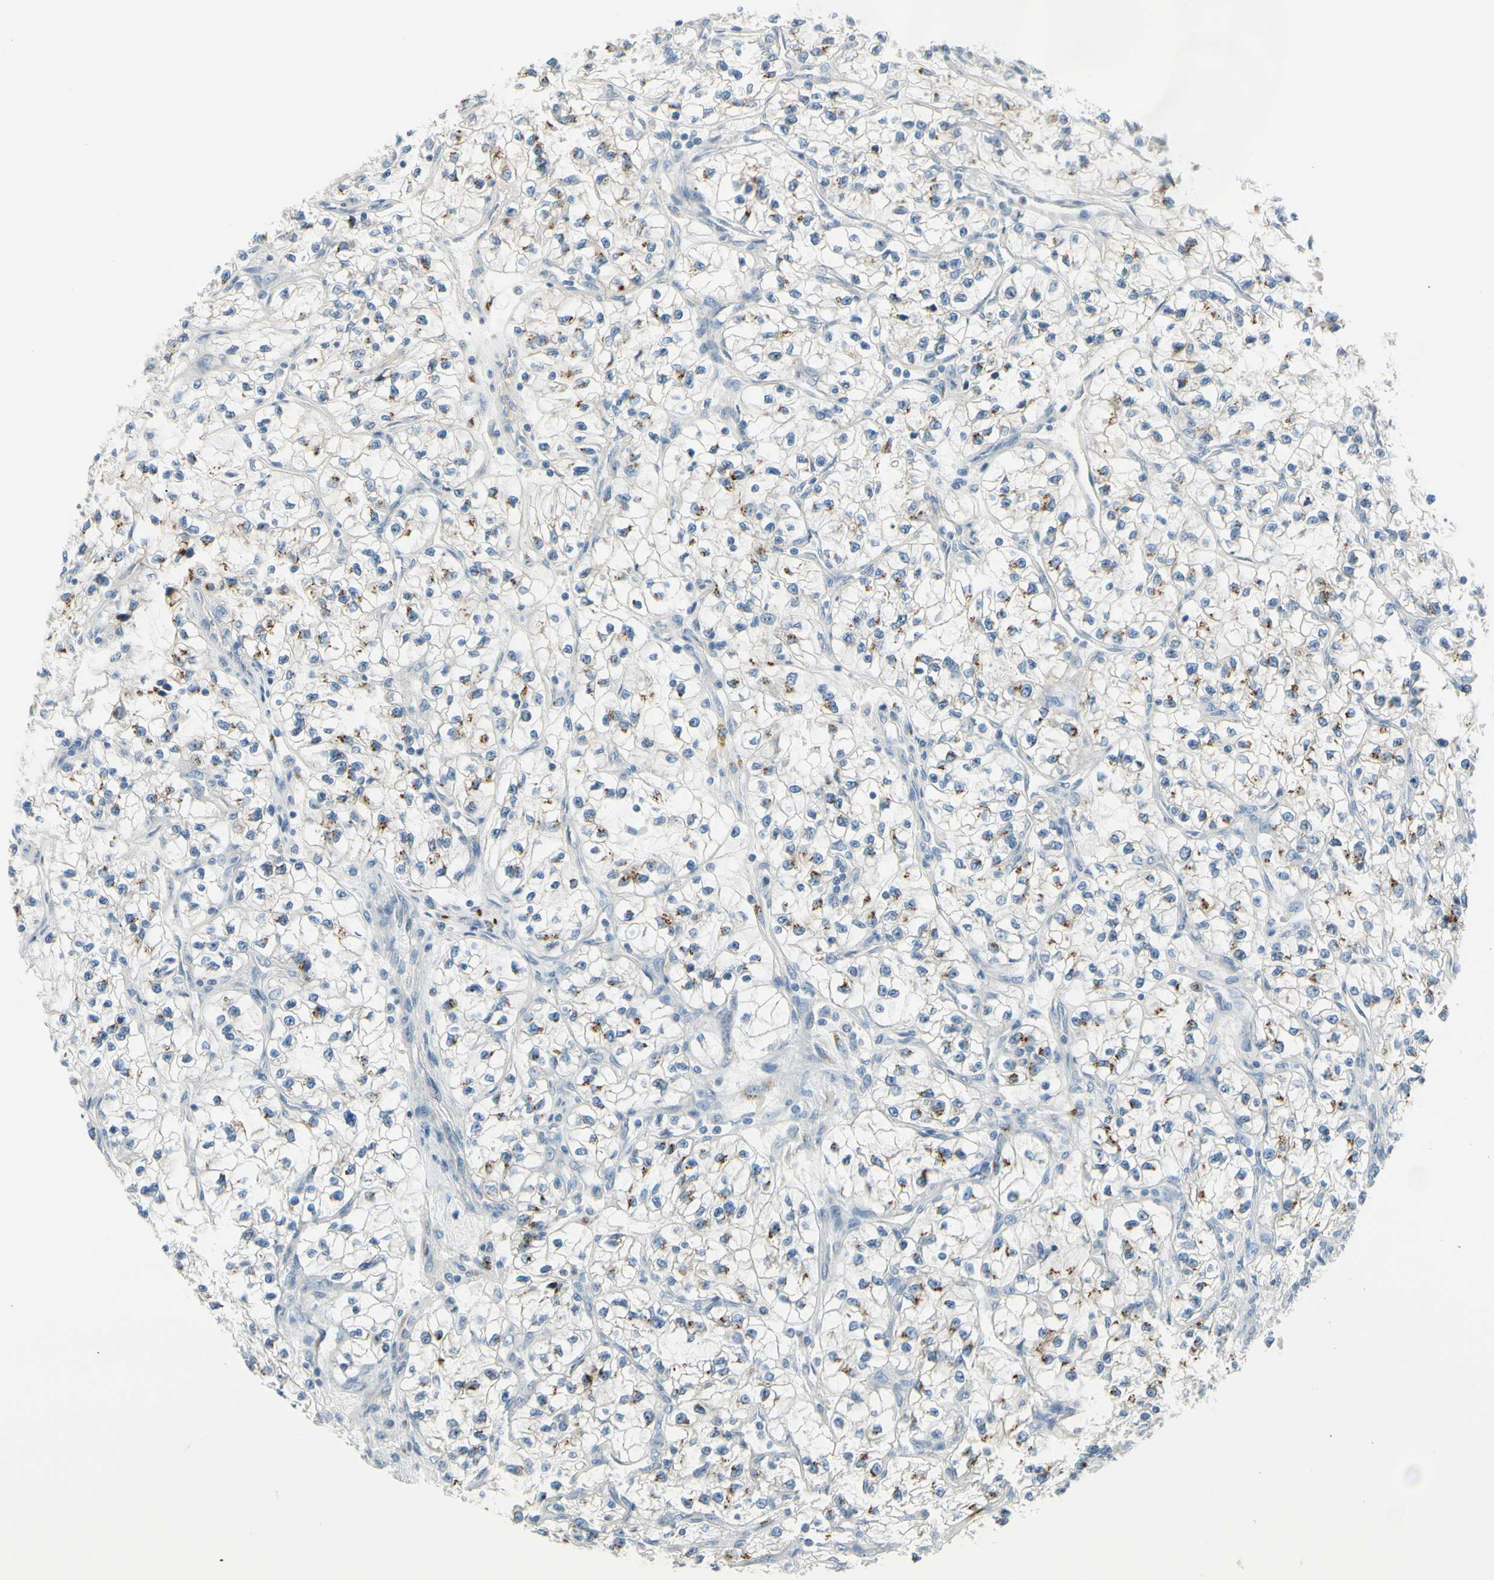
{"staining": {"intensity": "strong", "quantity": "<25%", "location": "cytoplasmic/membranous"}, "tissue": "renal cancer", "cell_type": "Tumor cells", "image_type": "cancer", "snomed": [{"axis": "morphology", "description": "Adenocarcinoma, NOS"}, {"axis": "topography", "description": "Kidney"}], "caption": "Tumor cells demonstrate strong cytoplasmic/membranous expression in approximately <25% of cells in adenocarcinoma (renal).", "gene": "GALNT5", "patient": {"sex": "female", "age": 57}}